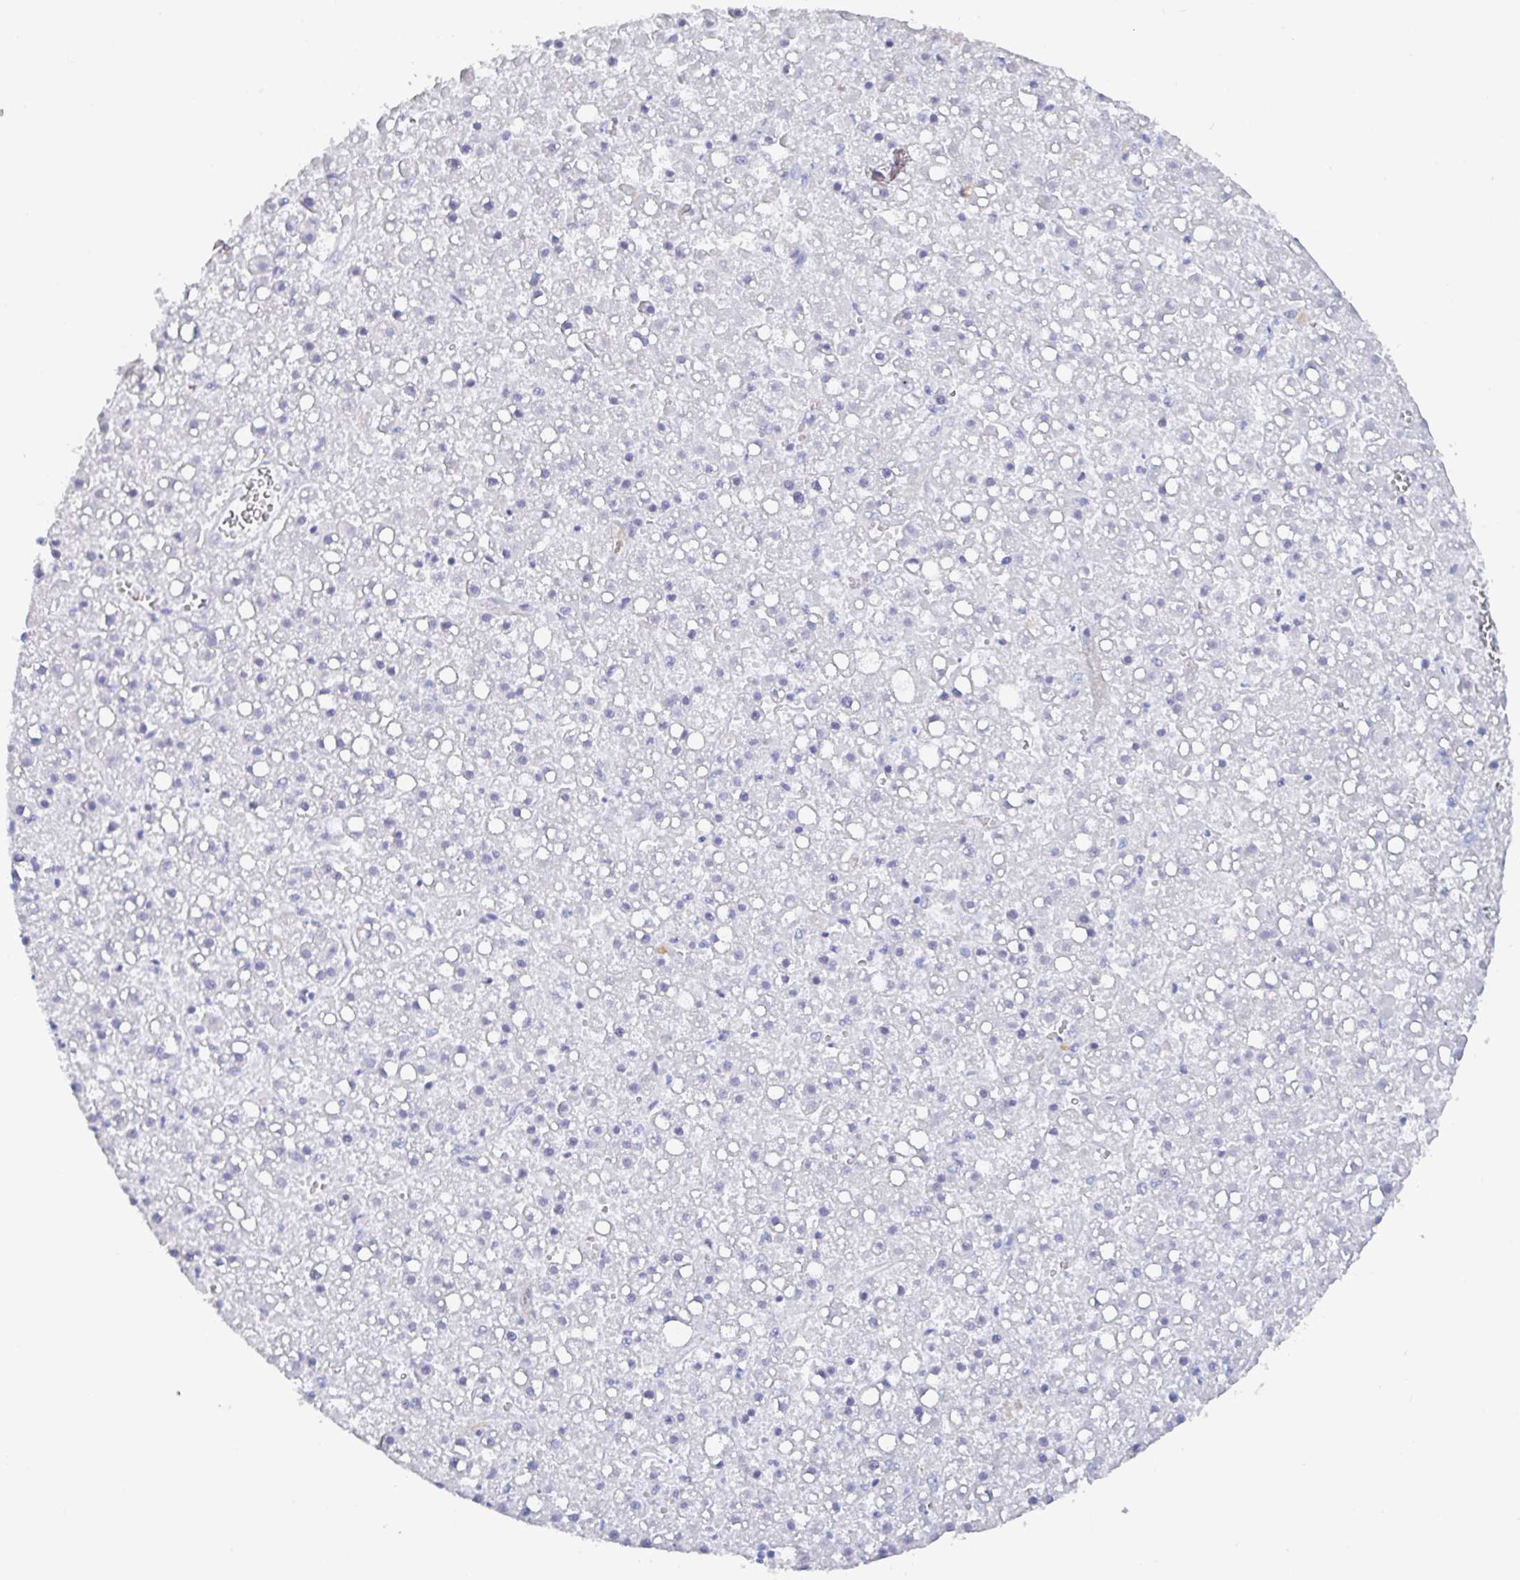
{"staining": {"intensity": "negative", "quantity": "none", "location": "none"}, "tissue": "liver cancer", "cell_type": "Tumor cells", "image_type": "cancer", "snomed": [{"axis": "morphology", "description": "Carcinoma, Hepatocellular, NOS"}, {"axis": "topography", "description": "Liver"}], "caption": "DAB immunohistochemical staining of liver cancer reveals no significant staining in tumor cells.", "gene": "OR2A4", "patient": {"sex": "male", "age": 67}}